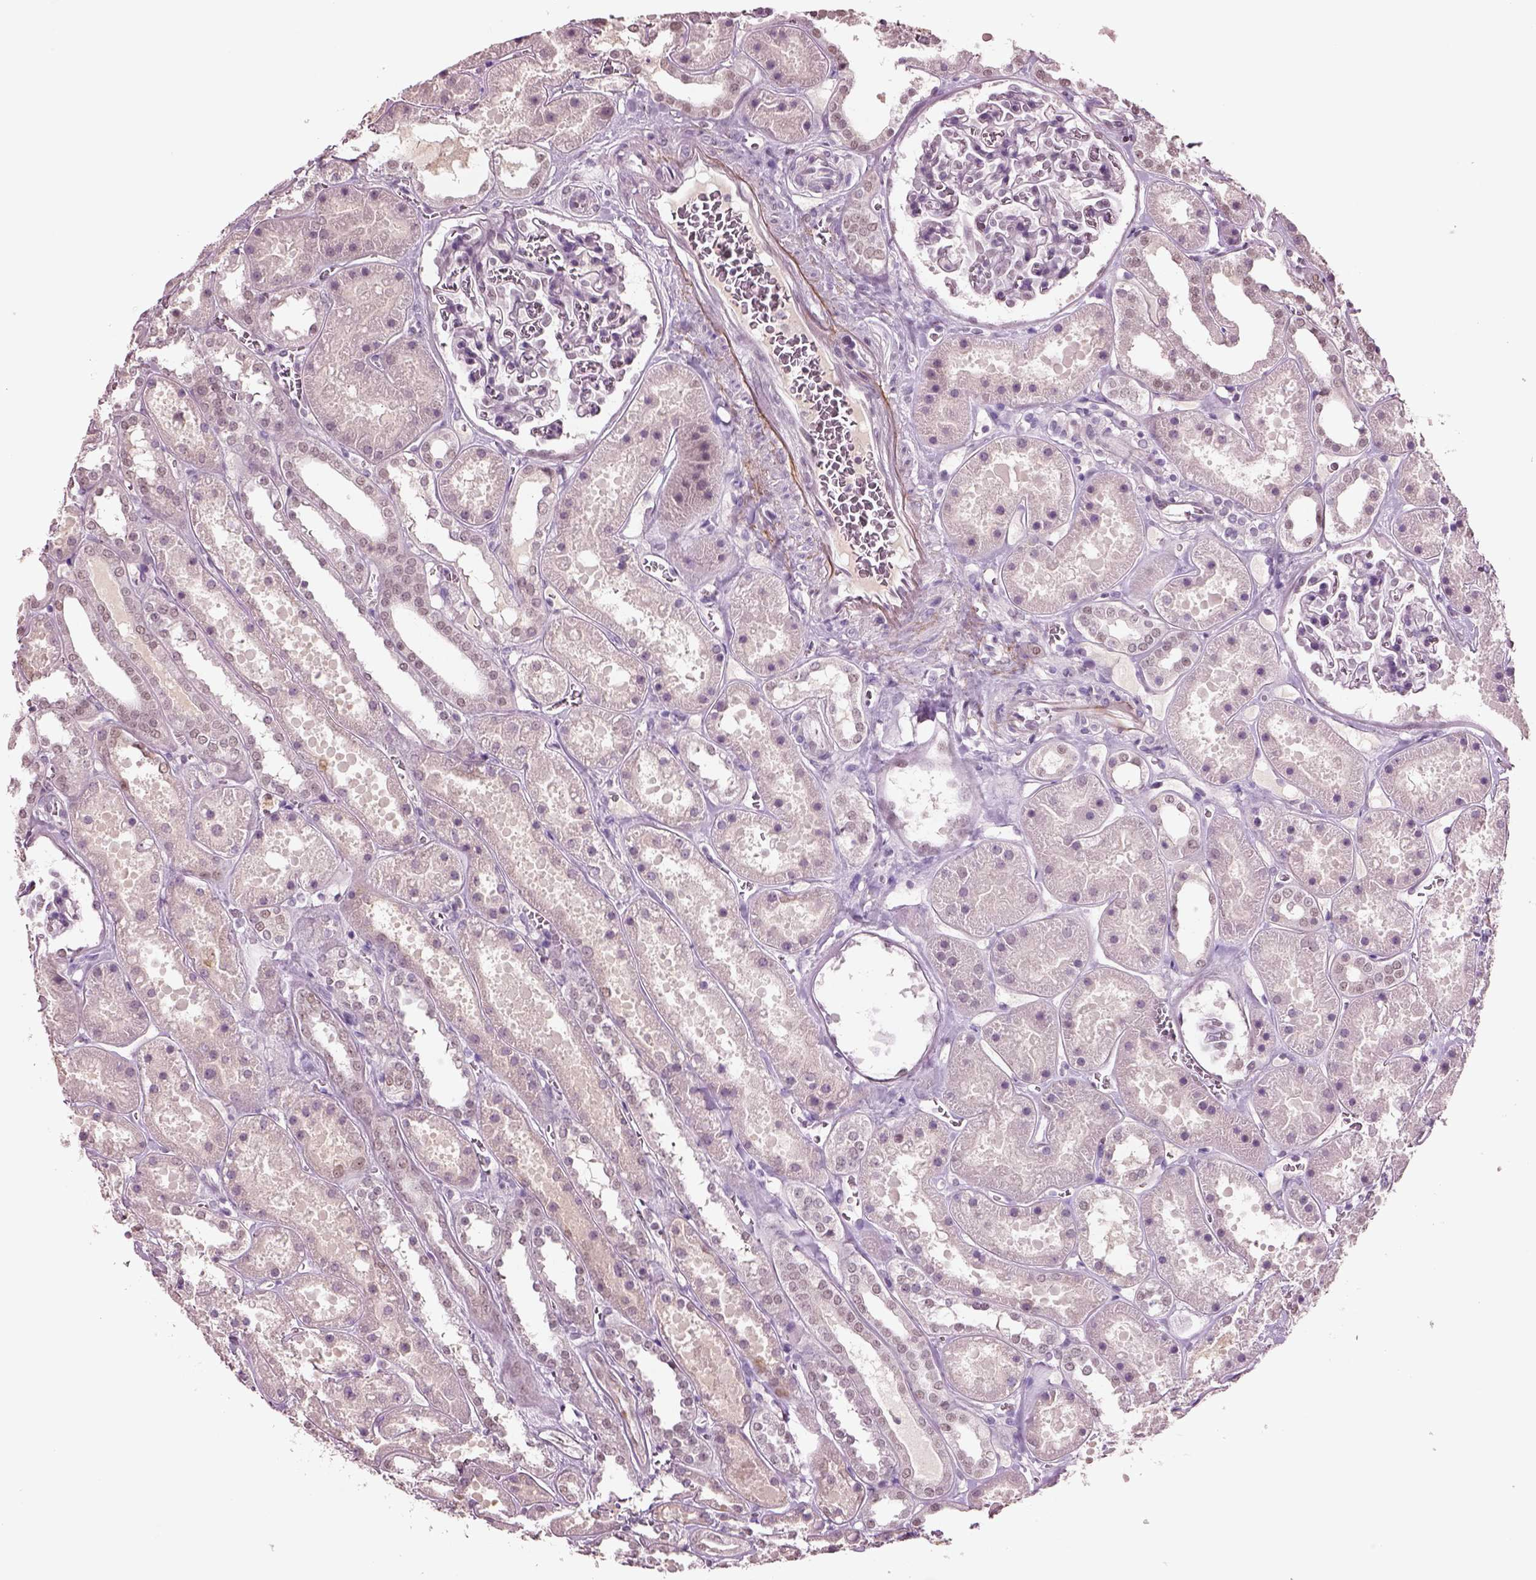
{"staining": {"intensity": "weak", "quantity": "<25%", "location": "nuclear"}, "tissue": "kidney", "cell_type": "Cells in glomeruli", "image_type": "normal", "snomed": [{"axis": "morphology", "description": "Normal tissue, NOS"}, {"axis": "topography", "description": "Kidney"}], "caption": "IHC photomicrograph of benign kidney: human kidney stained with DAB (3,3'-diaminobenzidine) displays no significant protein expression in cells in glomeruli.", "gene": "SEPHS1", "patient": {"sex": "female", "age": 41}}